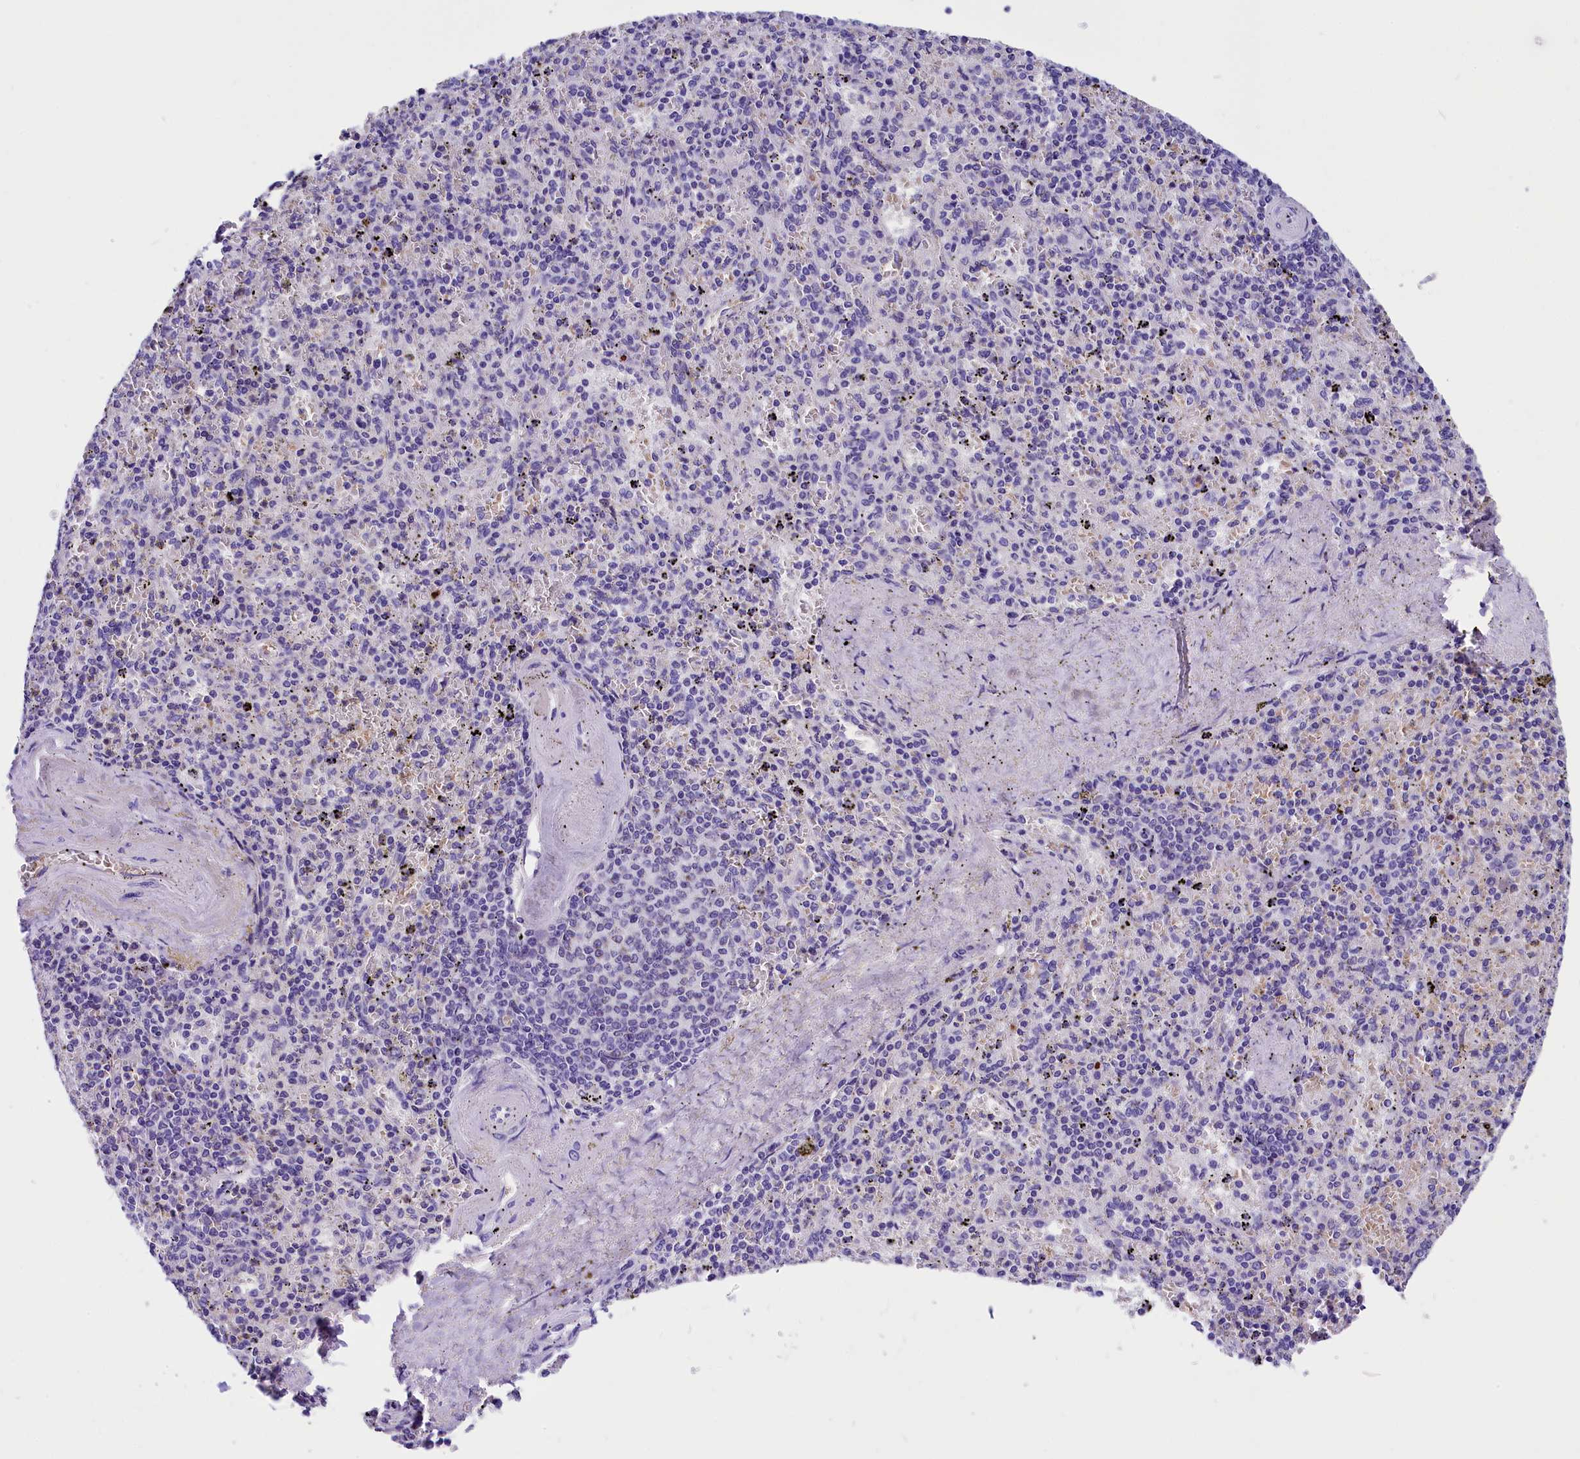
{"staining": {"intensity": "negative", "quantity": "none", "location": "none"}, "tissue": "spleen", "cell_type": "Cells in red pulp", "image_type": "normal", "snomed": [{"axis": "morphology", "description": "Normal tissue, NOS"}, {"axis": "topography", "description": "Spleen"}], "caption": "Cells in red pulp are negative for protein expression in normal human spleen. (Stains: DAB immunohistochemistry with hematoxylin counter stain, Microscopy: brightfield microscopy at high magnification).", "gene": "ABAT", "patient": {"sex": "male", "age": 82}}